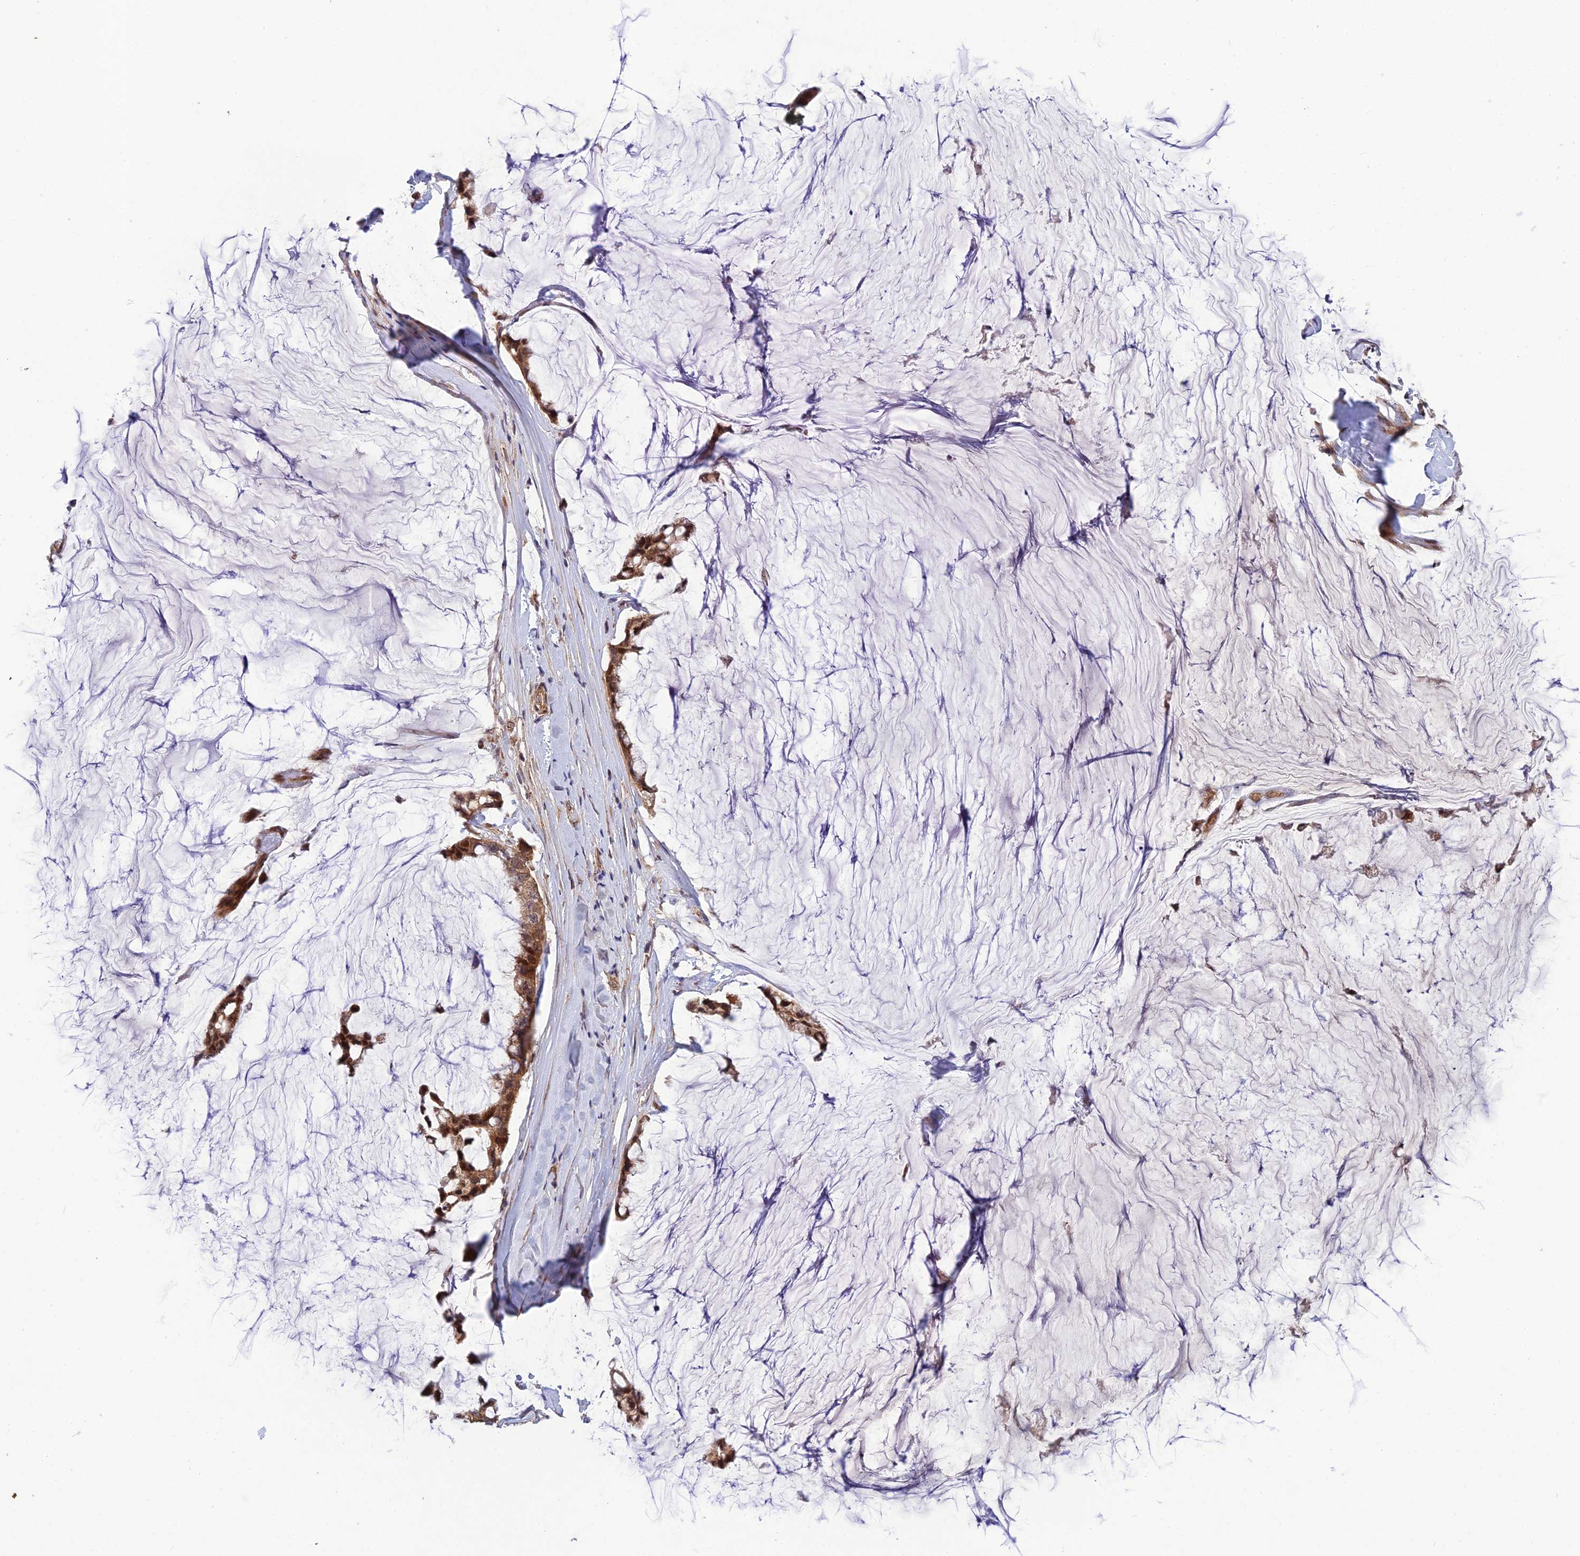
{"staining": {"intensity": "moderate", "quantity": ">75%", "location": "cytoplasmic/membranous,nuclear"}, "tissue": "ovarian cancer", "cell_type": "Tumor cells", "image_type": "cancer", "snomed": [{"axis": "morphology", "description": "Cystadenocarcinoma, mucinous, NOS"}, {"axis": "topography", "description": "Ovary"}], "caption": "Ovarian mucinous cystadenocarcinoma was stained to show a protein in brown. There is medium levels of moderate cytoplasmic/membranous and nuclear staining in about >75% of tumor cells.", "gene": "PLEKHG2", "patient": {"sex": "female", "age": 39}}